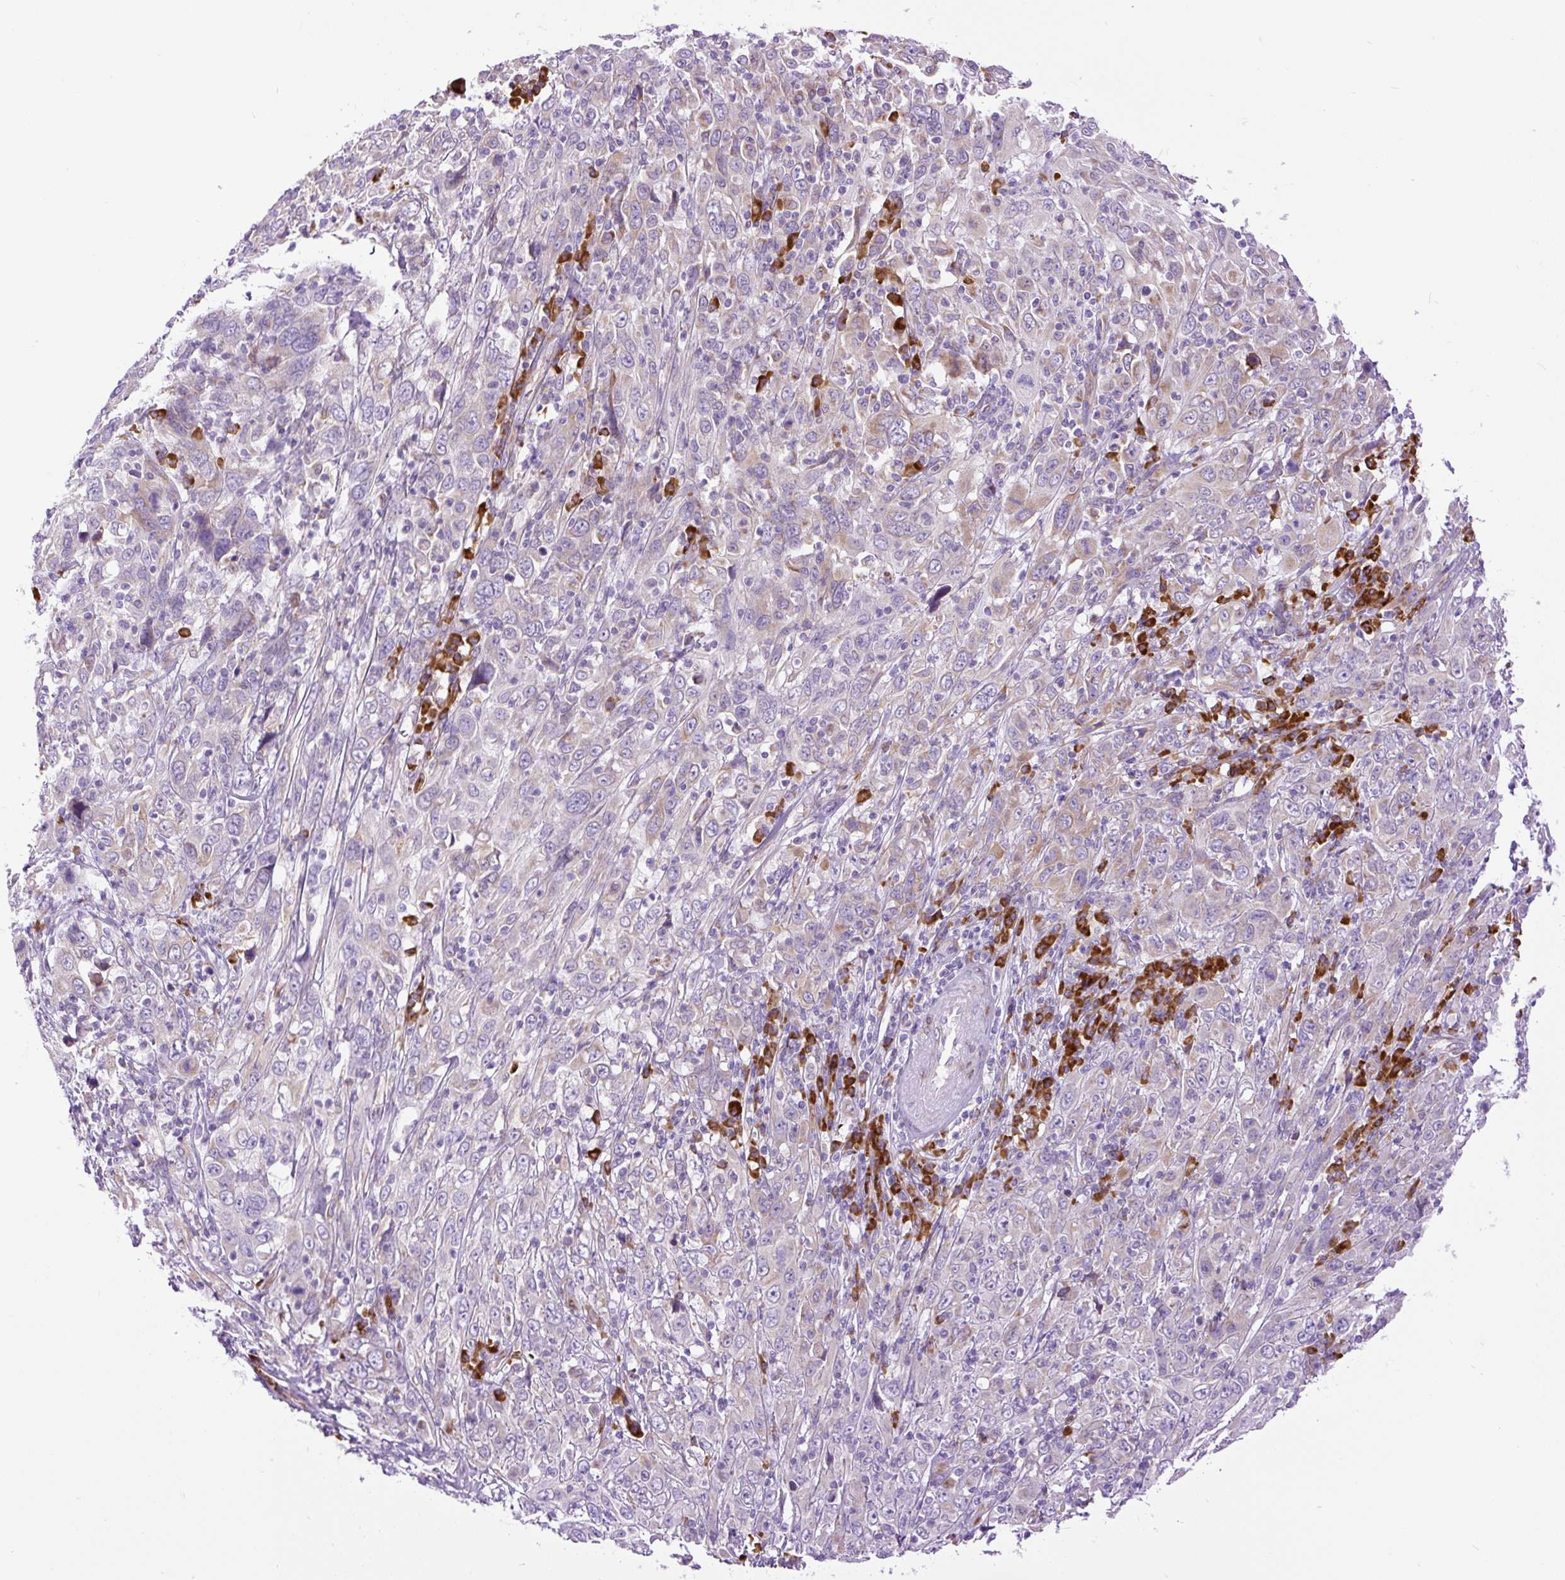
{"staining": {"intensity": "weak", "quantity": "<25%", "location": "cytoplasmic/membranous"}, "tissue": "cervical cancer", "cell_type": "Tumor cells", "image_type": "cancer", "snomed": [{"axis": "morphology", "description": "Squamous cell carcinoma, NOS"}, {"axis": "topography", "description": "Cervix"}], "caption": "The immunohistochemistry (IHC) micrograph has no significant positivity in tumor cells of cervical cancer tissue.", "gene": "DDOST", "patient": {"sex": "female", "age": 46}}